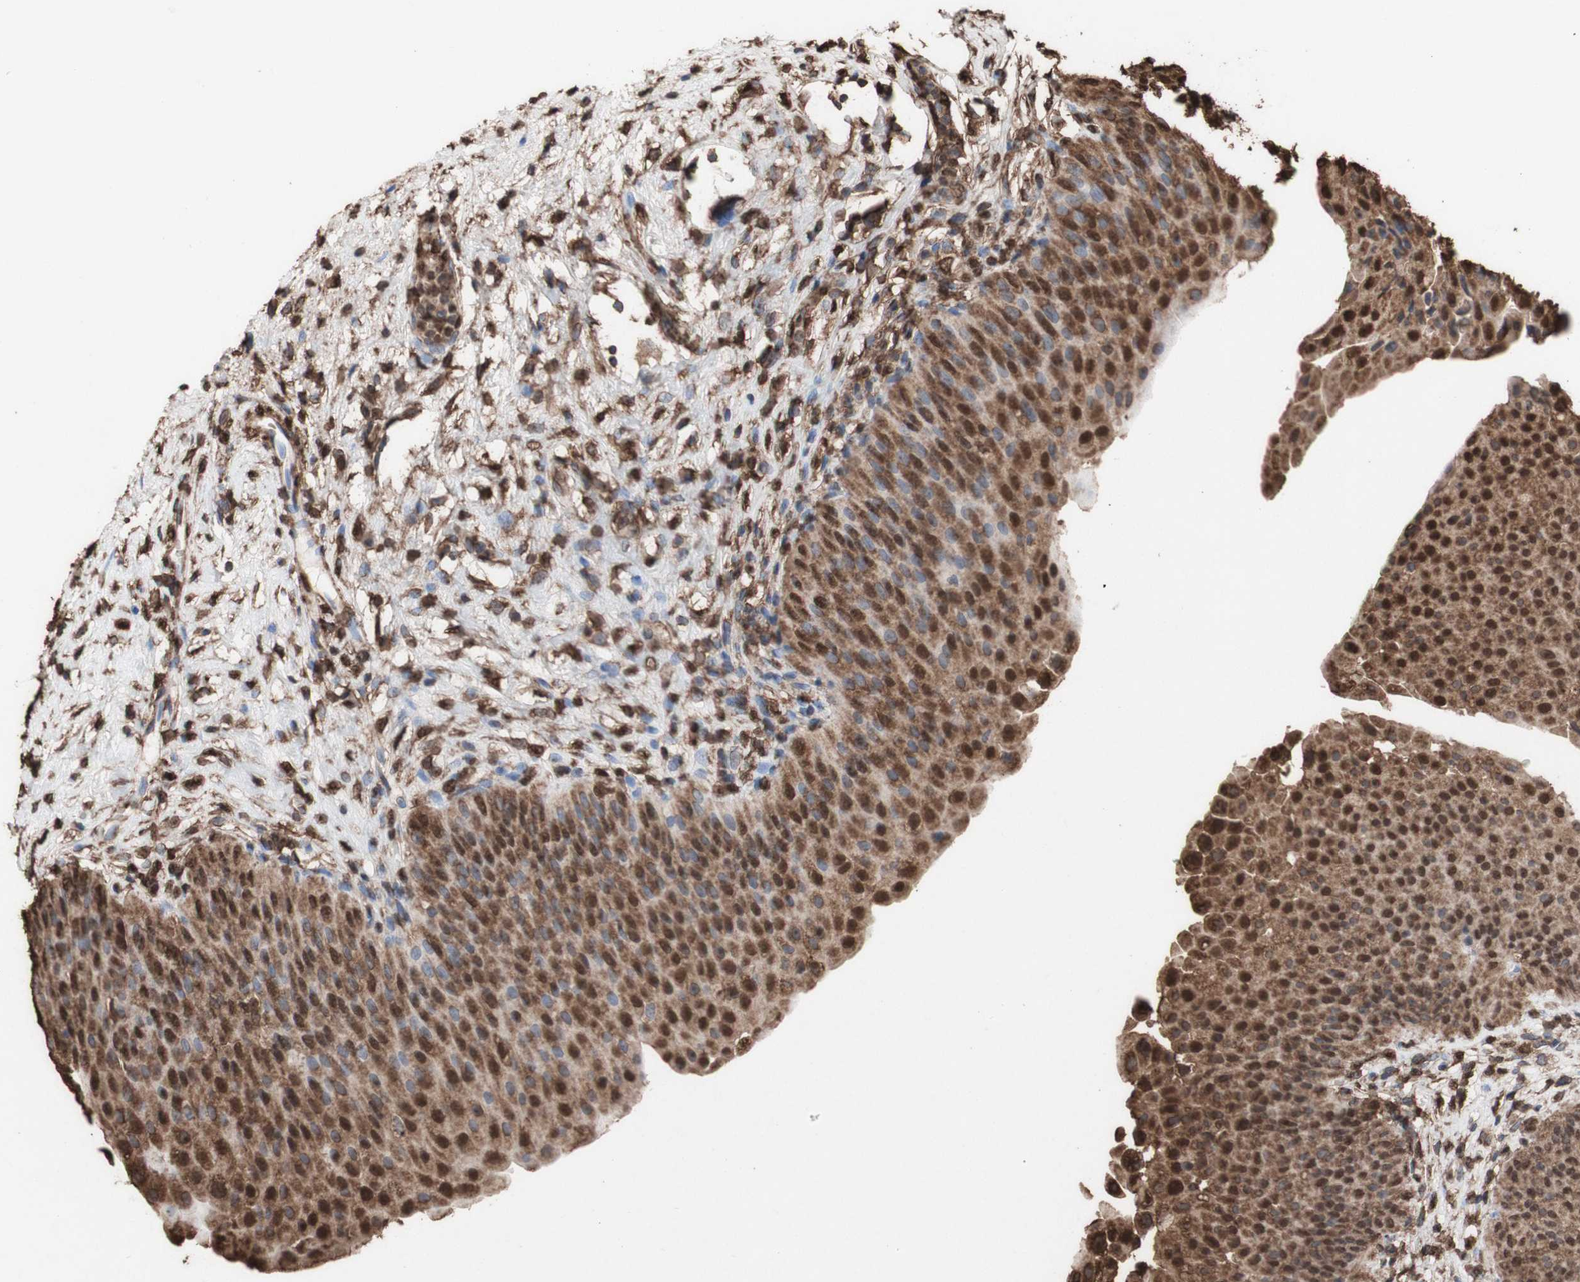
{"staining": {"intensity": "strong", "quantity": ">75%", "location": "cytoplasmic/membranous,nuclear"}, "tissue": "urinary bladder", "cell_type": "Urothelial cells", "image_type": "normal", "snomed": [{"axis": "morphology", "description": "Normal tissue, NOS"}, {"axis": "topography", "description": "Urinary bladder"}], "caption": "High-magnification brightfield microscopy of unremarkable urinary bladder stained with DAB (brown) and counterstained with hematoxylin (blue). urothelial cells exhibit strong cytoplasmic/membranous,nuclear expression is present in approximately>75% of cells.", "gene": "PIDD1", "patient": {"sex": "male", "age": 46}}